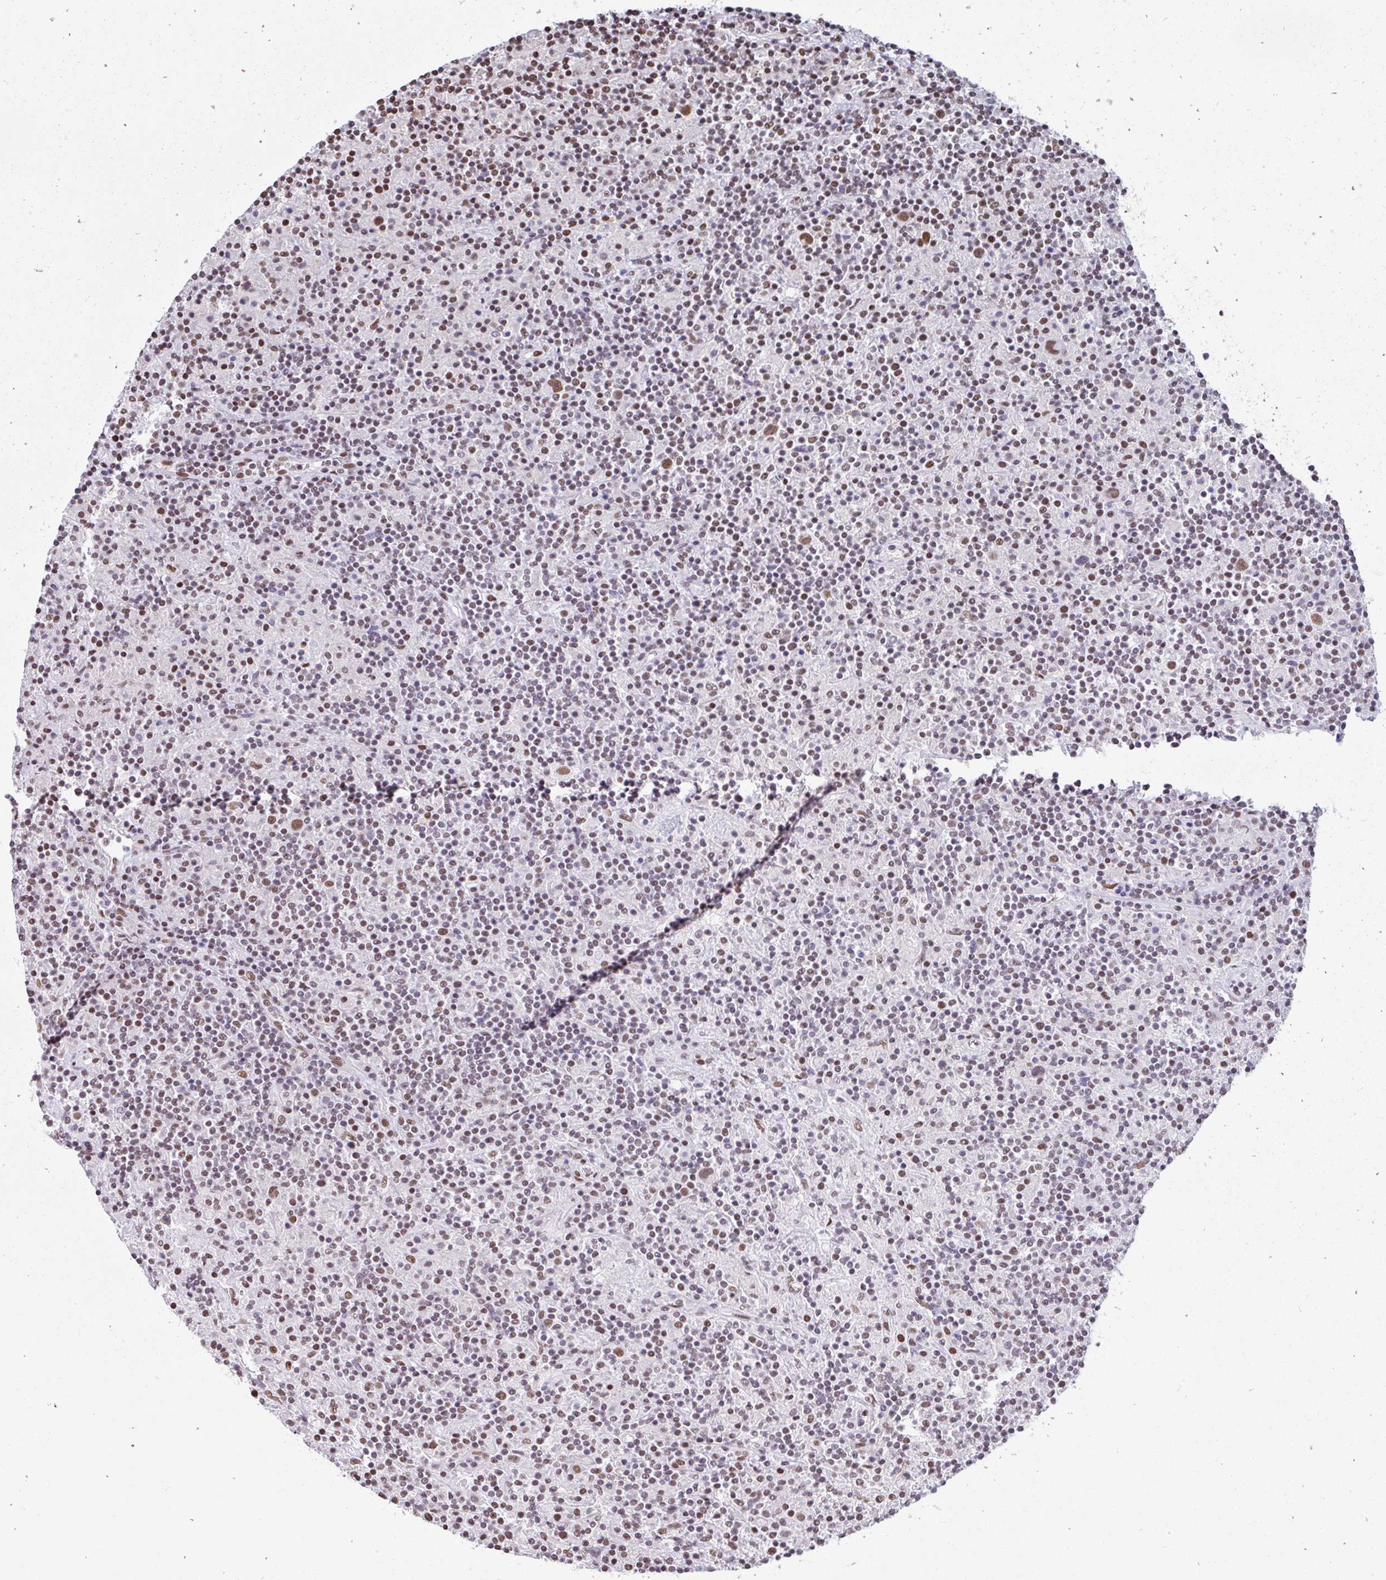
{"staining": {"intensity": "moderate", "quantity": ">75%", "location": "nuclear"}, "tissue": "lymphoma", "cell_type": "Tumor cells", "image_type": "cancer", "snomed": [{"axis": "morphology", "description": "Hodgkin's disease, NOS"}, {"axis": "topography", "description": "Lymph node"}], "caption": "Lymphoma was stained to show a protein in brown. There is medium levels of moderate nuclear expression in about >75% of tumor cells.", "gene": "KHDRBS1", "patient": {"sex": "male", "age": 70}}